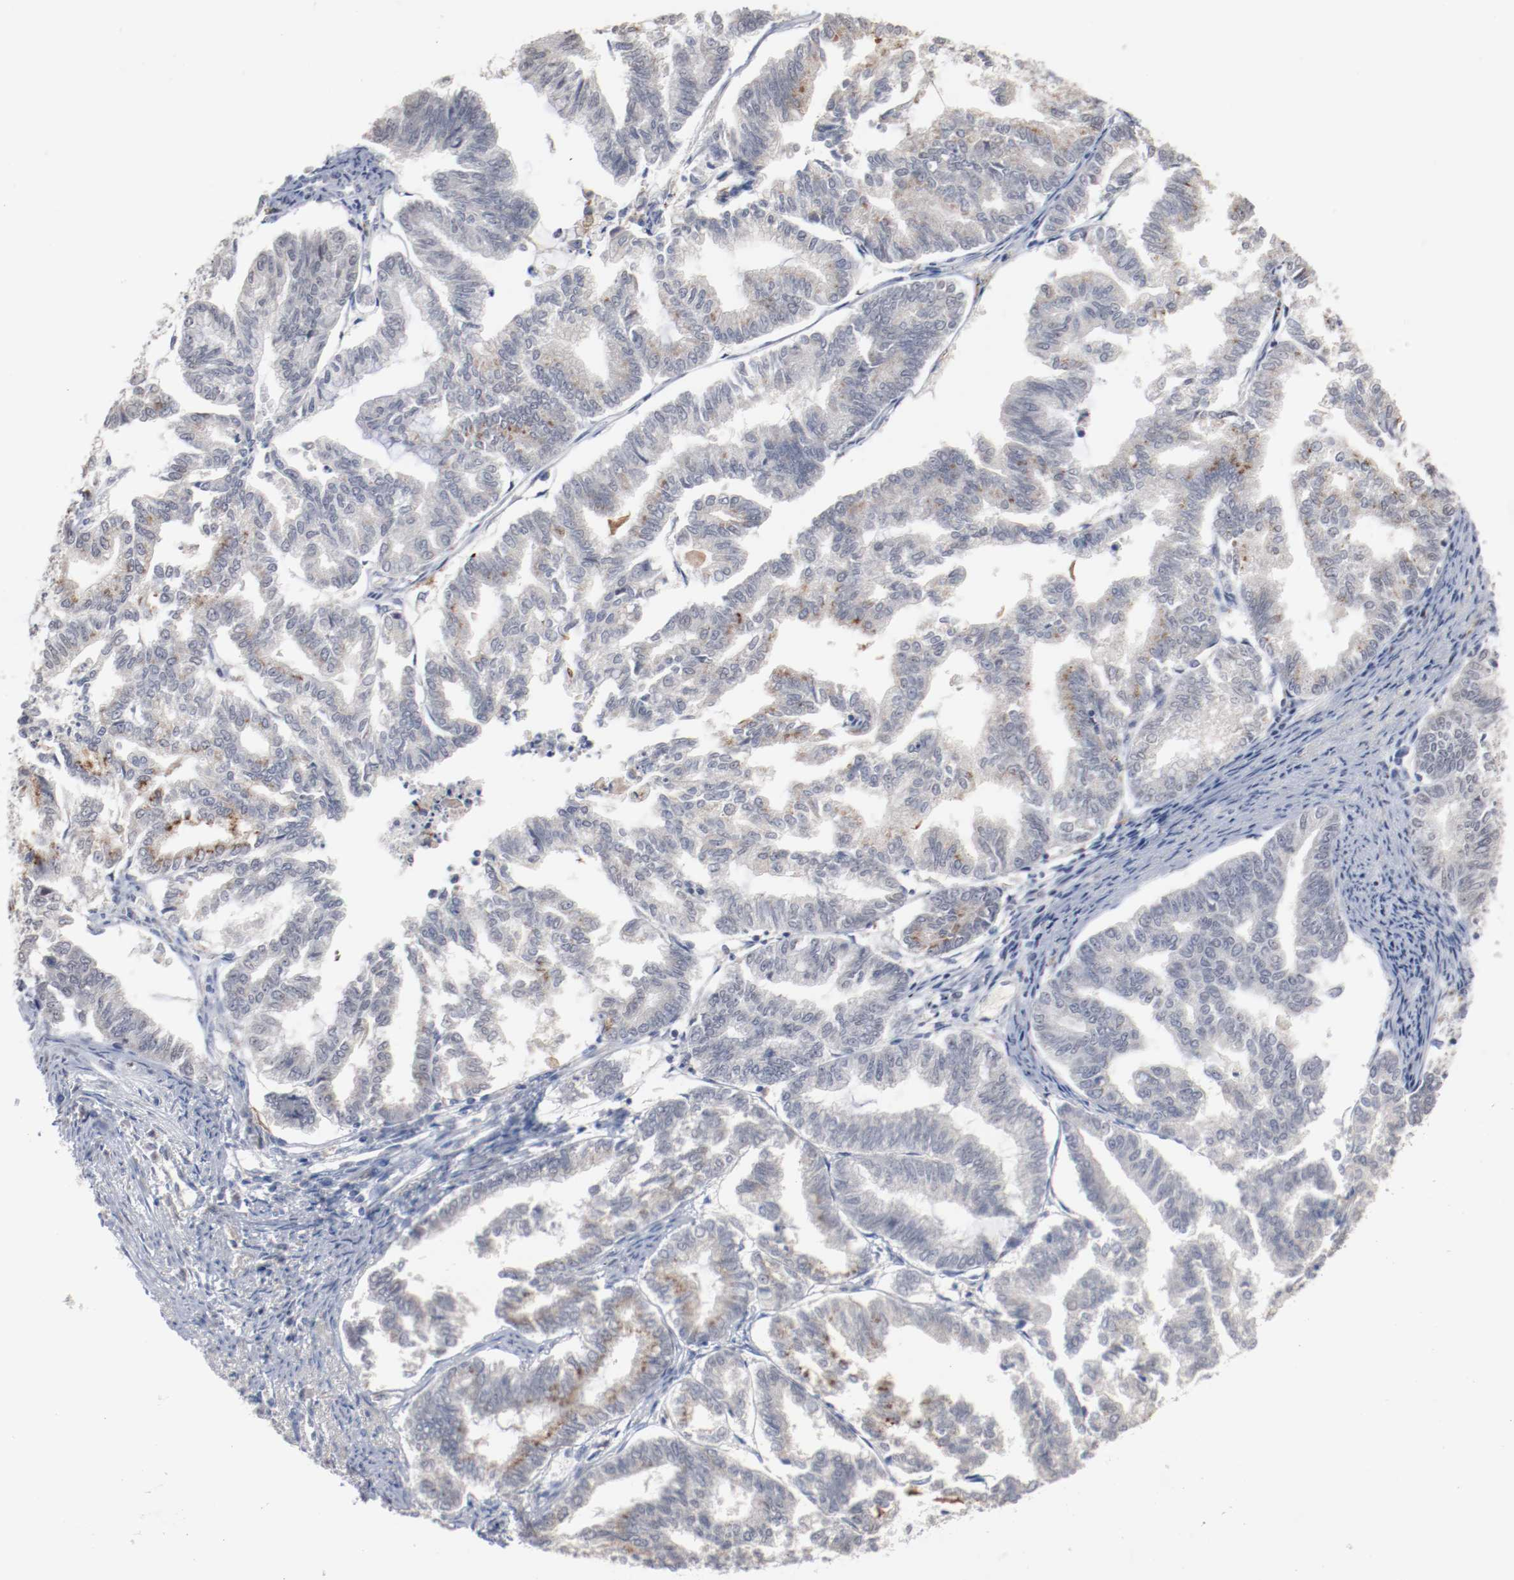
{"staining": {"intensity": "moderate", "quantity": "<25%", "location": "cytoplasmic/membranous"}, "tissue": "endometrial cancer", "cell_type": "Tumor cells", "image_type": "cancer", "snomed": [{"axis": "morphology", "description": "Adenocarcinoma, NOS"}, {"axis": "topography", "description": "Endometrium"}], "caption": "Endometrial cancer (adenocarcinoma) stained with immunohistochemistry demonstrates moderate cytoplasmic/membranous expression in about <25% of tumor cells.", "gene": "ERICH1", "patient": {"sex": "female", "age": 79}}